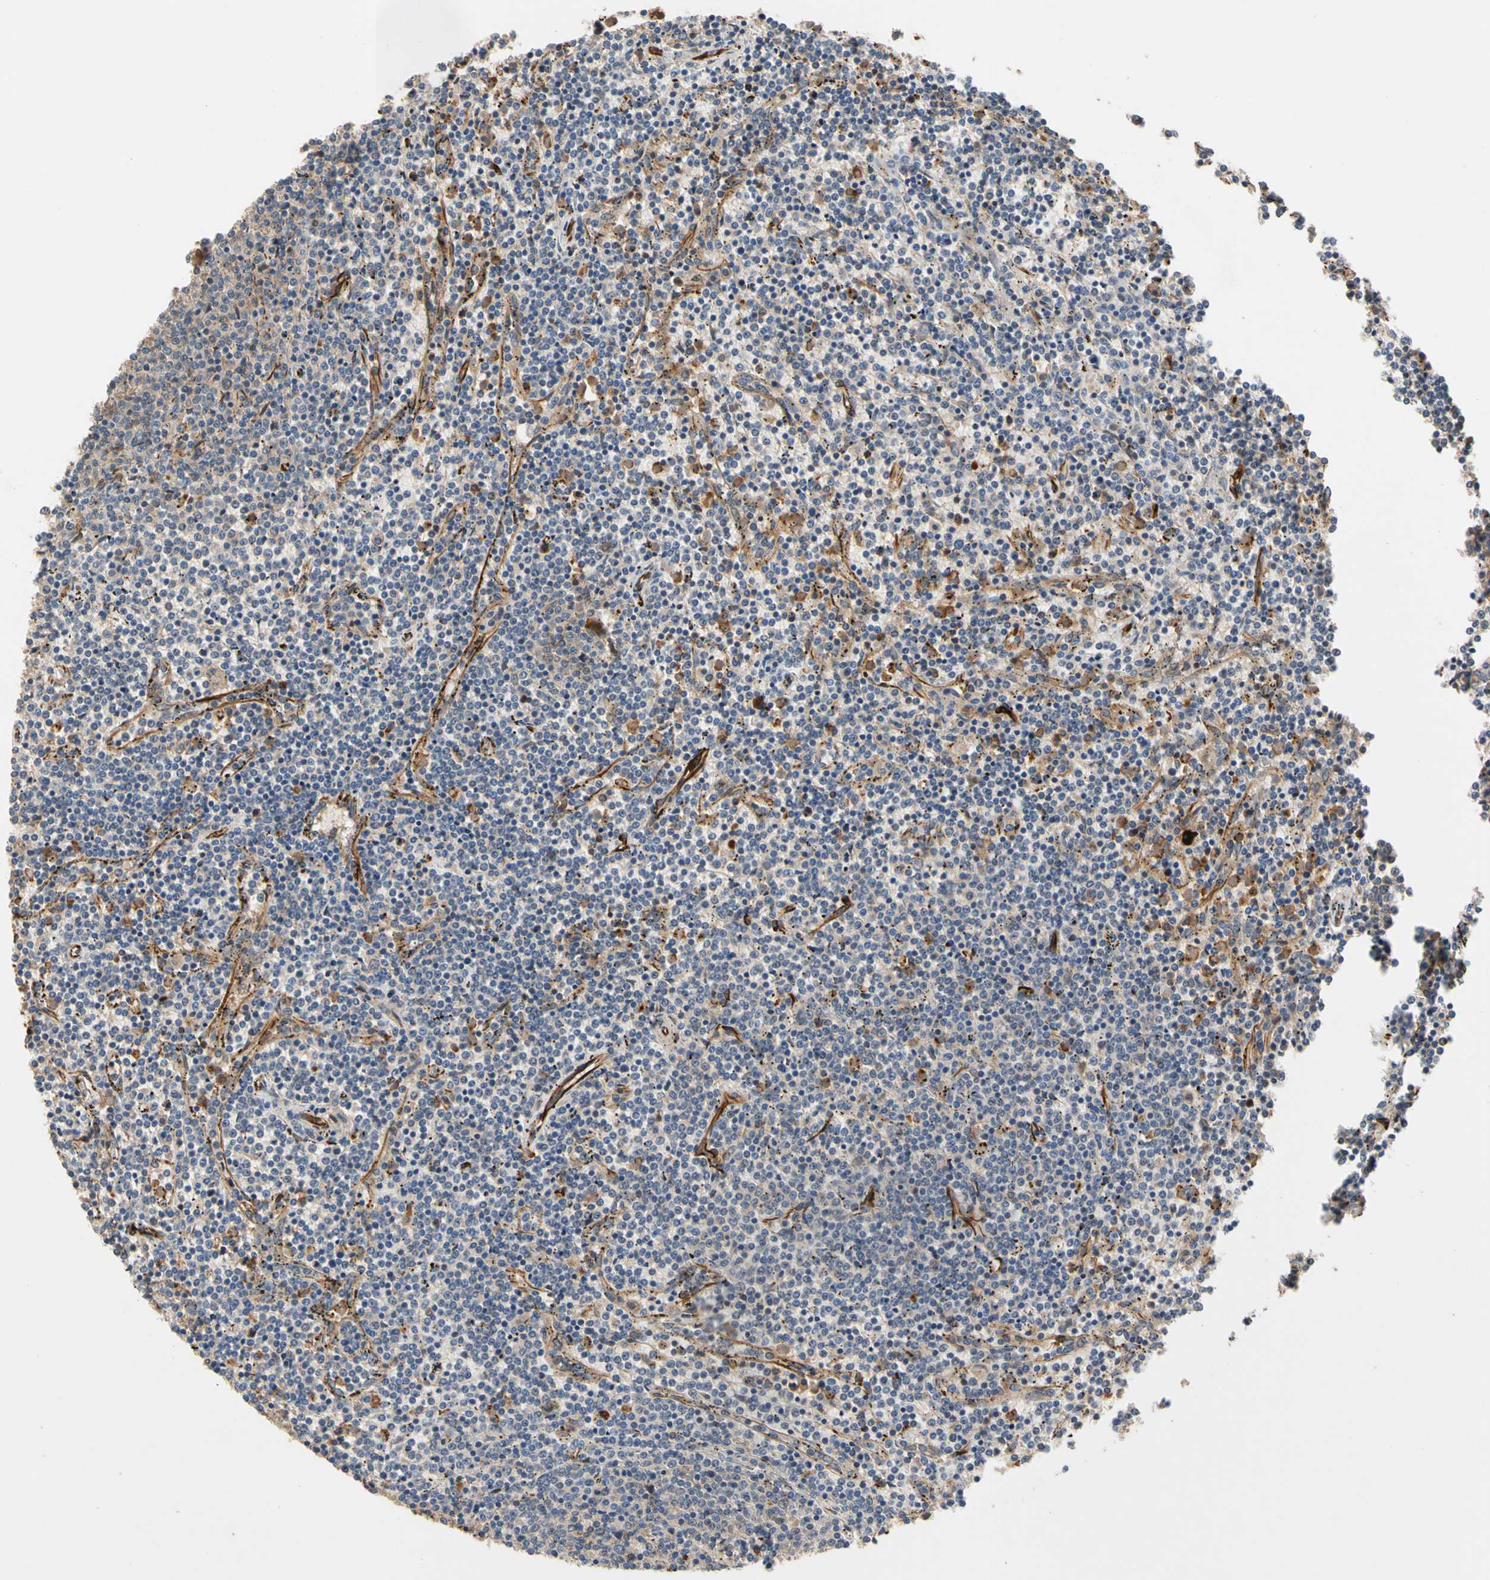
{"staining": {"intensity": "weak", "quantity": "<25%", "location": "cytoplasmic/membranous"}, "tissue": "lymphoma", "cell_type": "Tumor cells", "image_type": "cancer", "snomed": [{"axis": "morphology", "description": "Malignant lymphoma, non-Hodgkin's type, Low grade"}, {"axis": "topography", "description": "Spleen"}], "caption": "Tumor cells show no significant positivity in lymphoma.", "gene": "FGD6", "patient": {"sex": "female", "age": 50}}